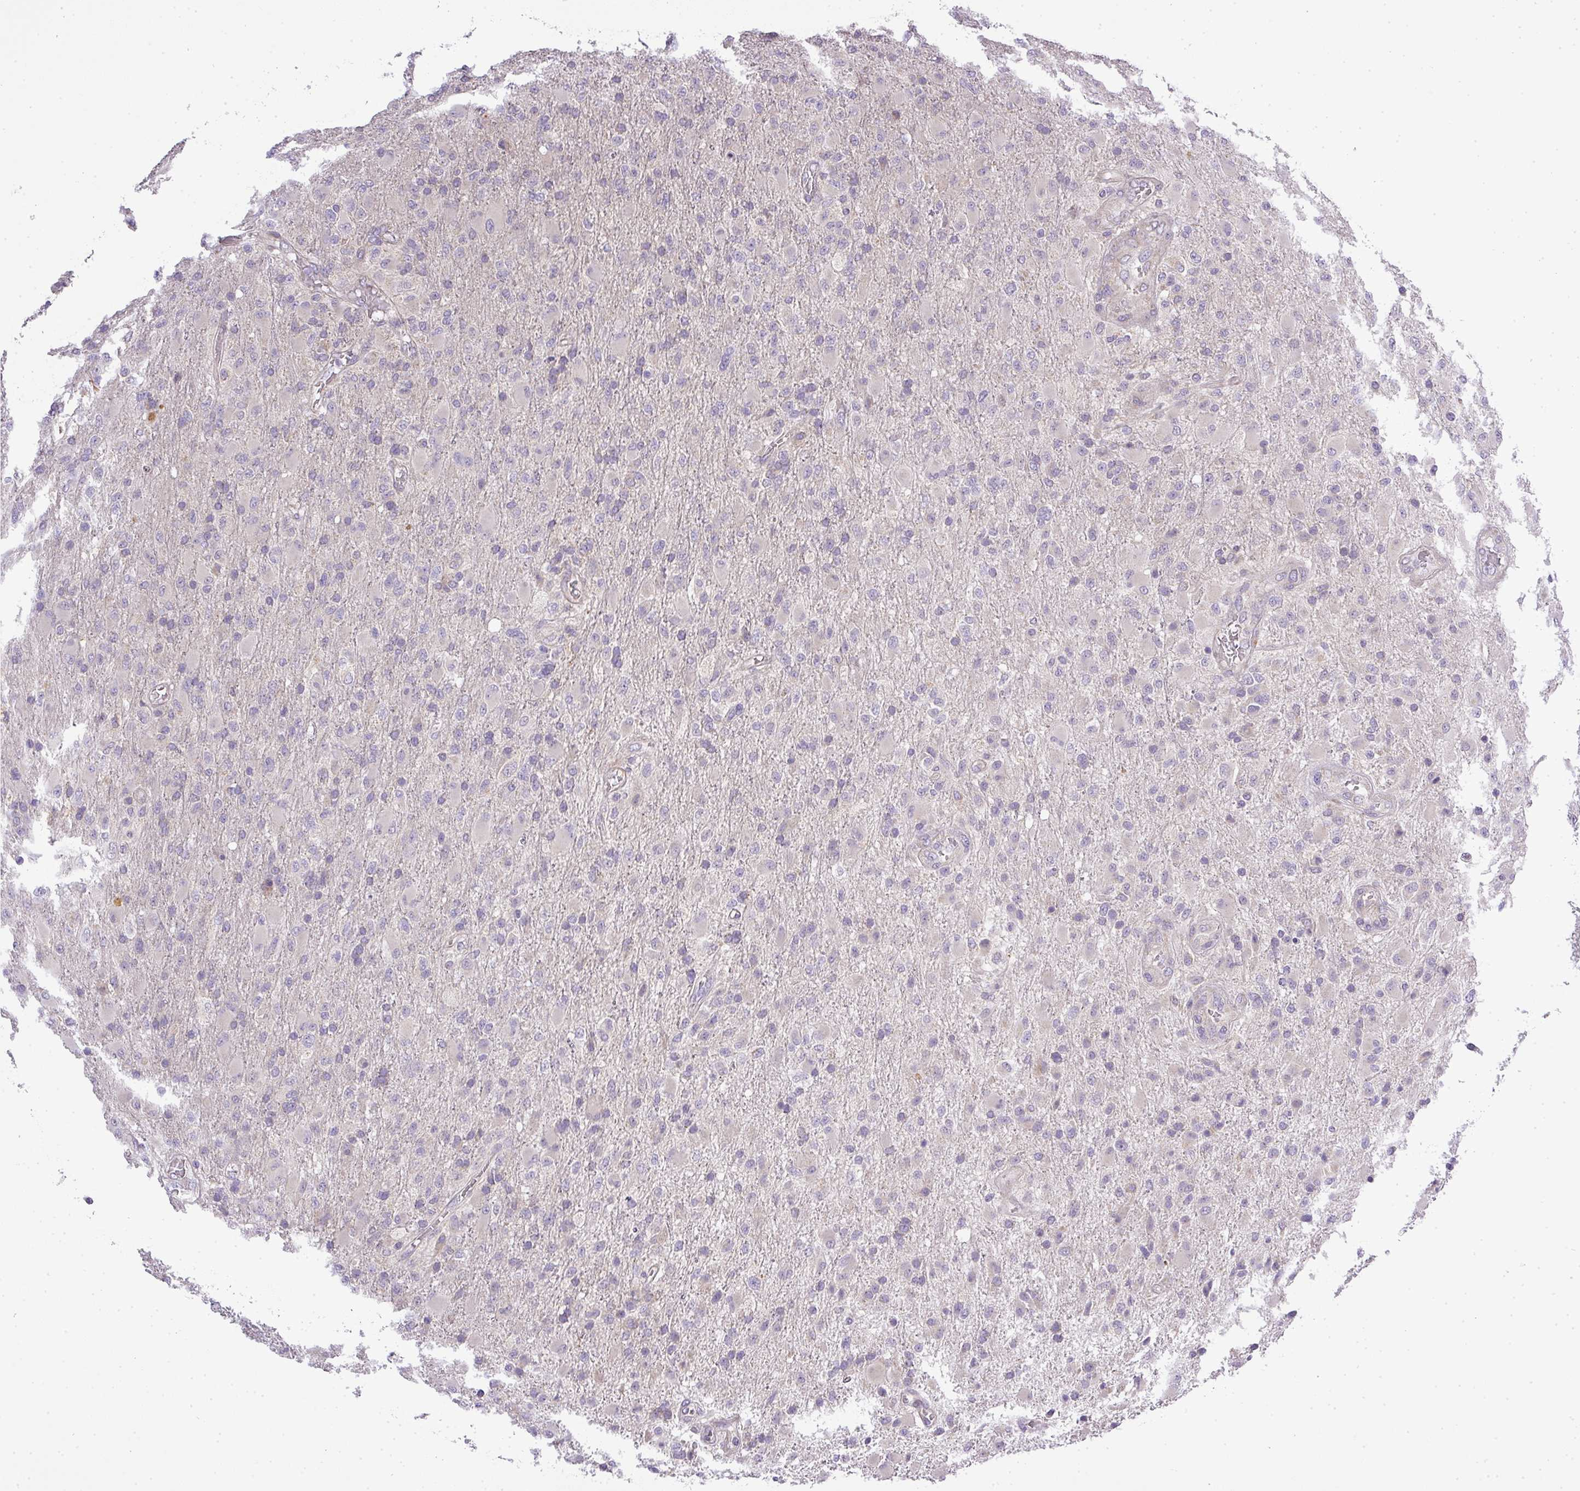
{"staining": {"intensity": "negative", "quantity": "none", "location": "none"}, "tissue": "glioma", "cell_type": "Tumor cells", "image_type": "cancer", "snomed": [{"axis": "morphology", "description": "Glioma, malignant, Low grade"}, {"axis": "topography", "description": "Brain"}], "caption": "The histopathology image demonstrates no staining of tumor cells in malignant glioma (low-grade).", "gene": "ZDHHC1", "patient": {"sex": "male", "age": 65}}